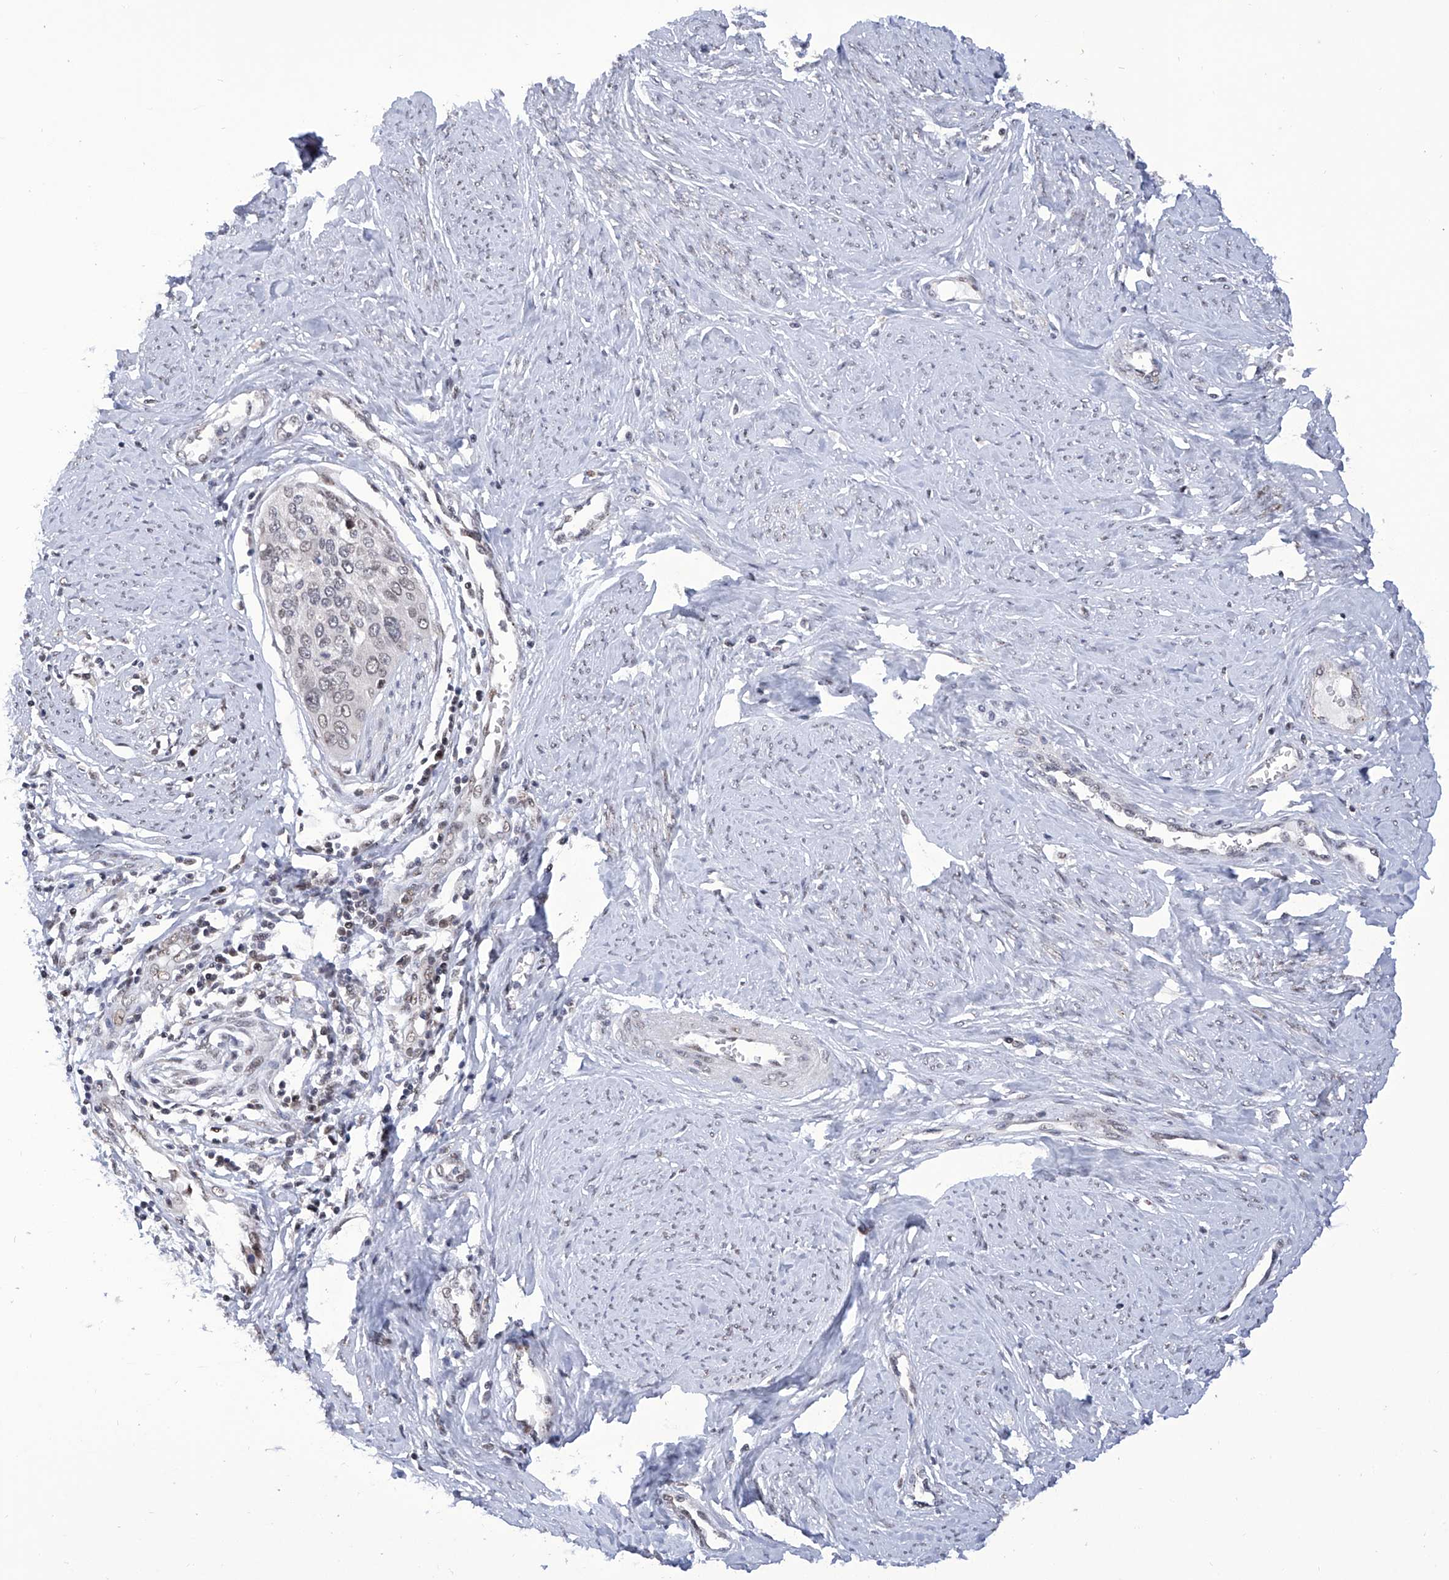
{"staining": {"intensity": "weak", "quantity": "<25%", "location": "nuclear"}, "tissue": "cervical cancer", "cell_type": "Tumor cells", "image_type": "cancer", "snomed": [{"axis": "morphology", "description": "Squamous cell carcinoma, NOS"}, {"axis": "topography", "description": "Cervix"}], "caption": "Immunohistochemistry of cervical cancer exhibits no staining in tumor cells. (IHC, brightfield microscopy, high magnification).", "gene": "RAD54L", "patient": {"sex": "female", "age": 37}}